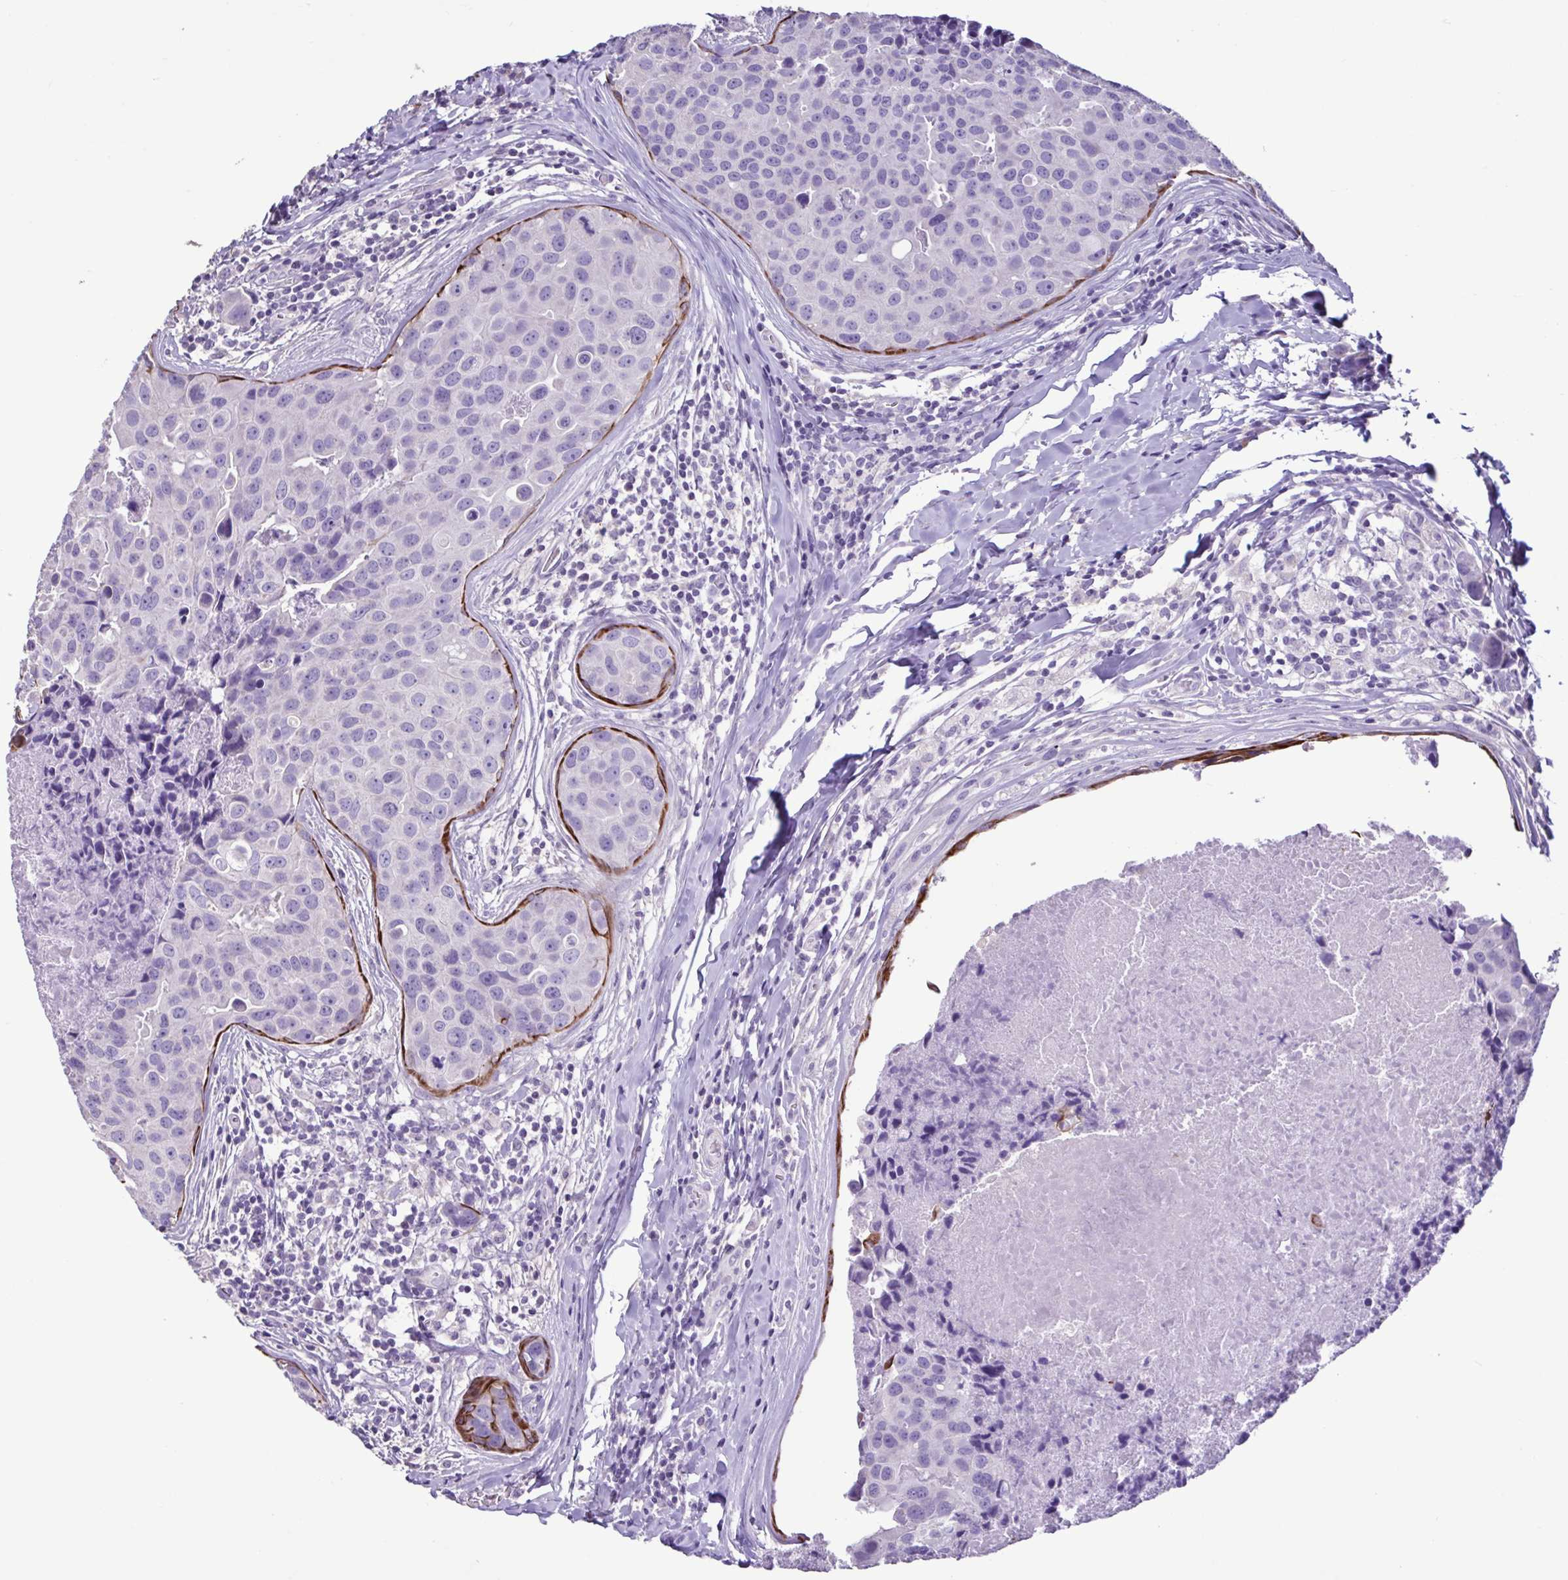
{"staining": {"intensity": "negative", "quantity": "none", "location": "none"}, "tissue": "breast cancer", "cell_type": "Tumor cells", "image_type": "cancer", "snomed": [{"axis": "morphology", "description": "Duct carcinoma"}, {"axis": "topography", "description": "Breast"}], "caption": "Tumor cells are negative for protein expression in human intraductal carcinoma (breast). (DAB (3,3'-diaminobenzidine) IHC with hematoxylin counter stain).", "gene": "PLA2G4E", "patient": {"sex": "female", "age": 24}}